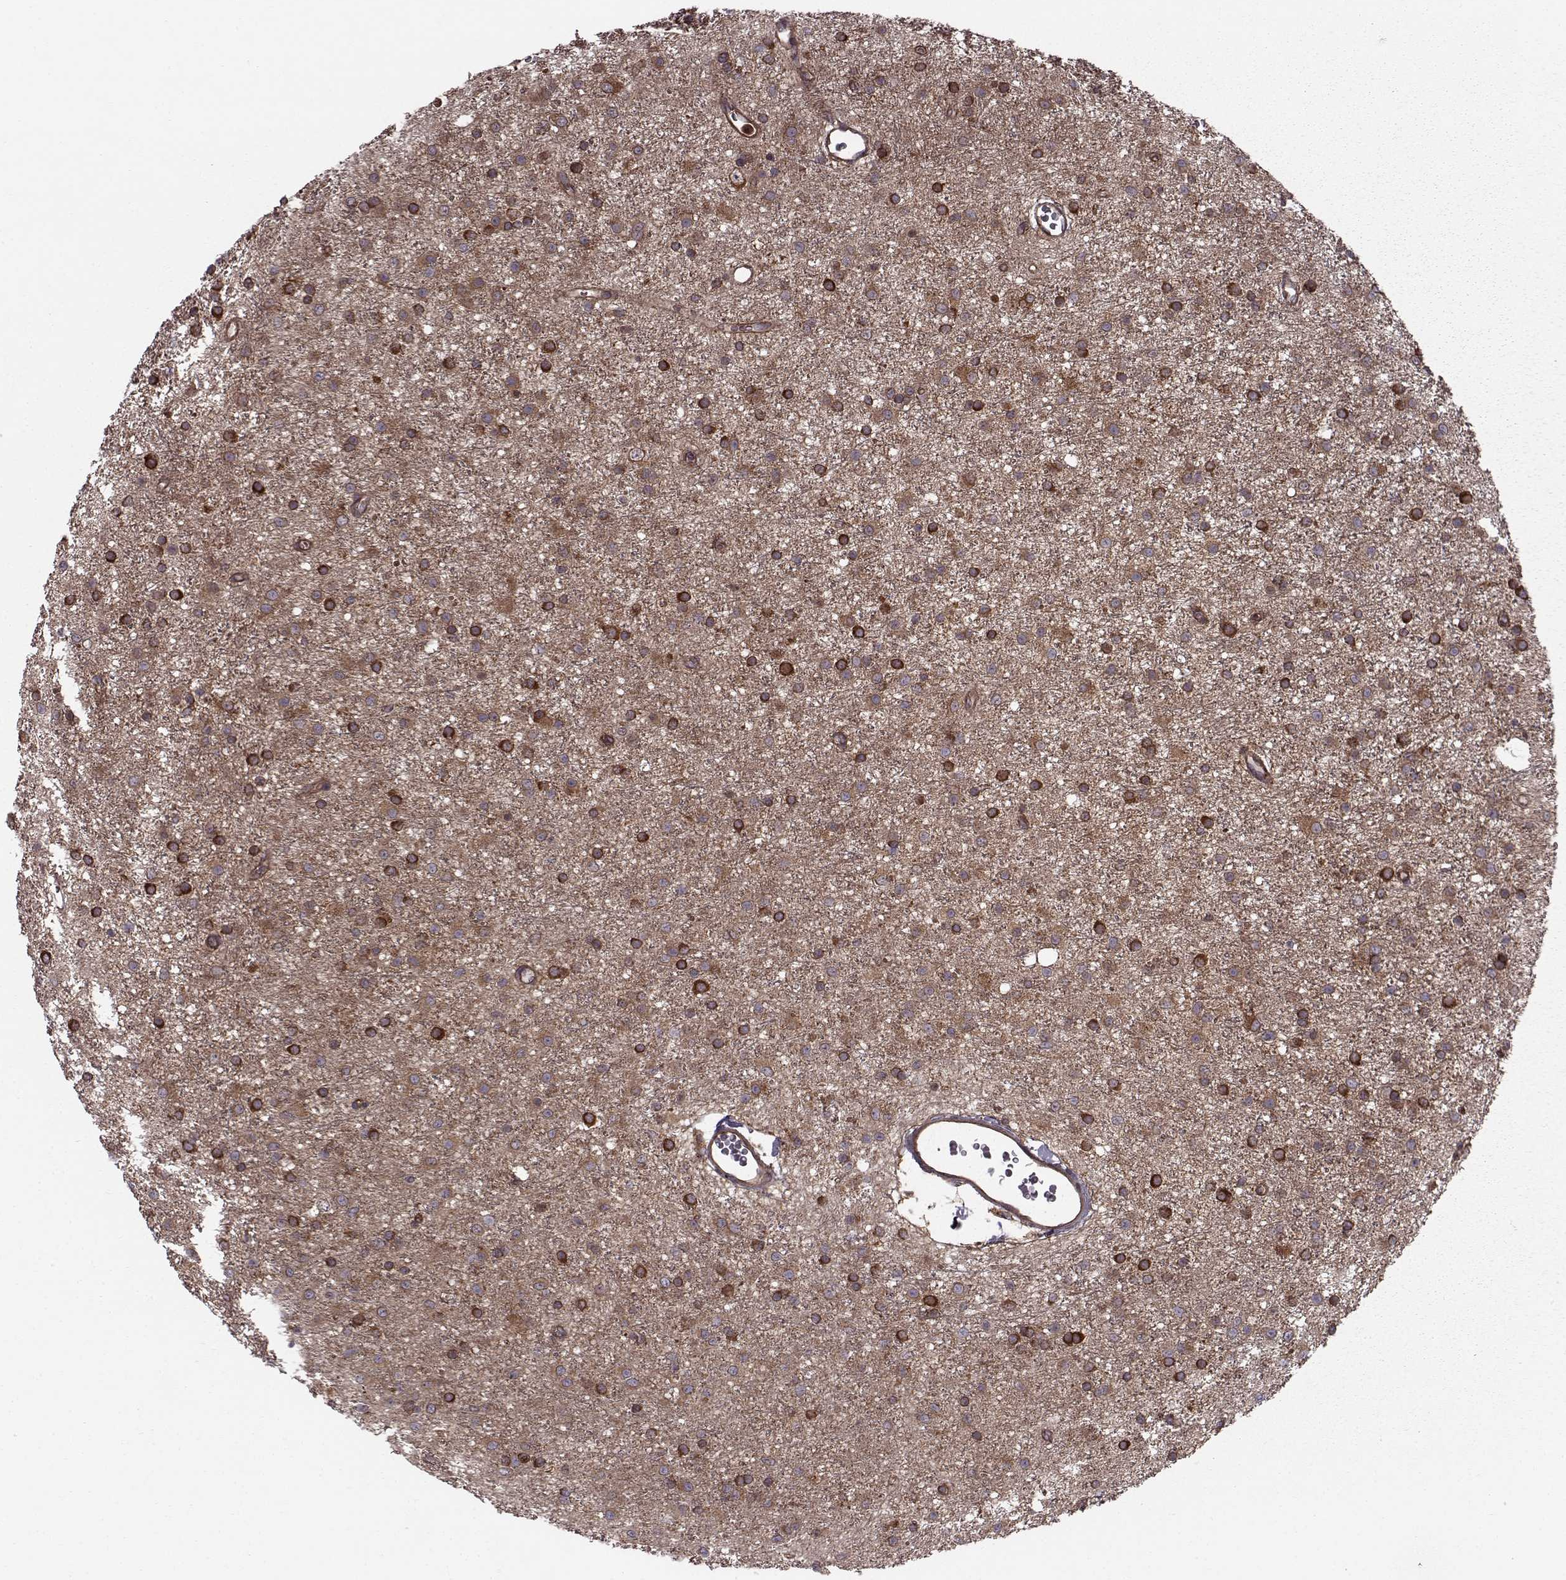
{"staining": {"intensity": "strong", "quantity": "25%-75%", "location": "cytoplasmic/membranous"}, "tissue": "glioma", "cell_type": "Tumor cells", "image_type": "cancer", "snomed": [{"axis": "morphology", "description": "Glioma, malignant, Low grade"}, {"axis": "topography", "description": "Brain"}], "caption": "Immunohistochemistry of glioma exhibits high levels of strong cytoplasmic/membranous positivity in about 25%-75% of tumor cells.", "gene": "RABGAP1", "patient": {"sex": "male", "age": 27}}